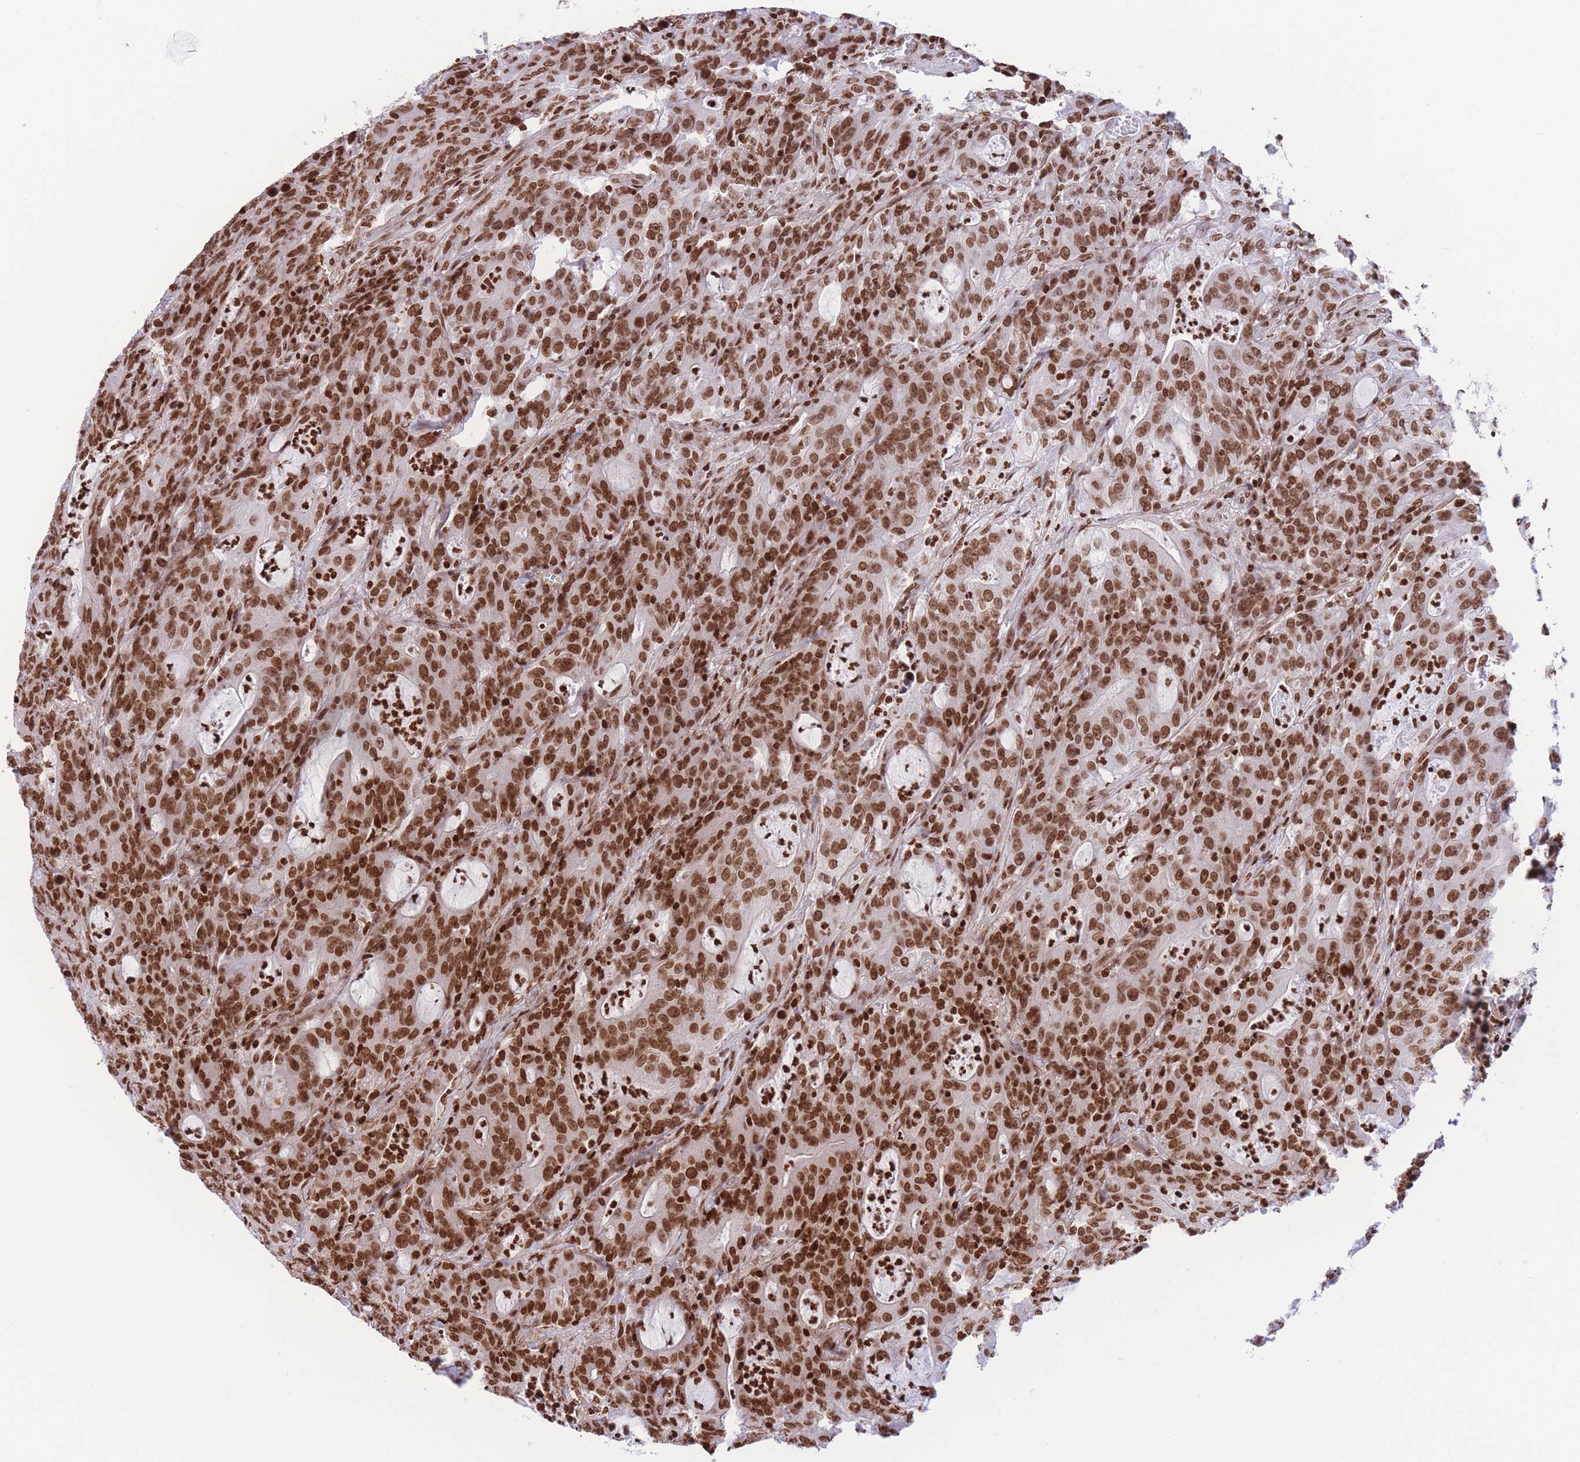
{"staining": {"intensity": "strong", "quantity": ">75%", "location": "nuclear"}, "tissue": "colorectal cancer", "cell_type": "Tumor cells", "image_type": "cancer", "snomed": [{"axis": "morphology", "description": "Adenocarcinoma, NOS"}, {"axis": "topography", "description": "Colon"}], "caption": "Colorectal adenocarcinoma stained for a protein shows strong nuclear positivity in tumor cells.", "gene": "H2BC11", "patient": {"sex": "male", "age": 83}}